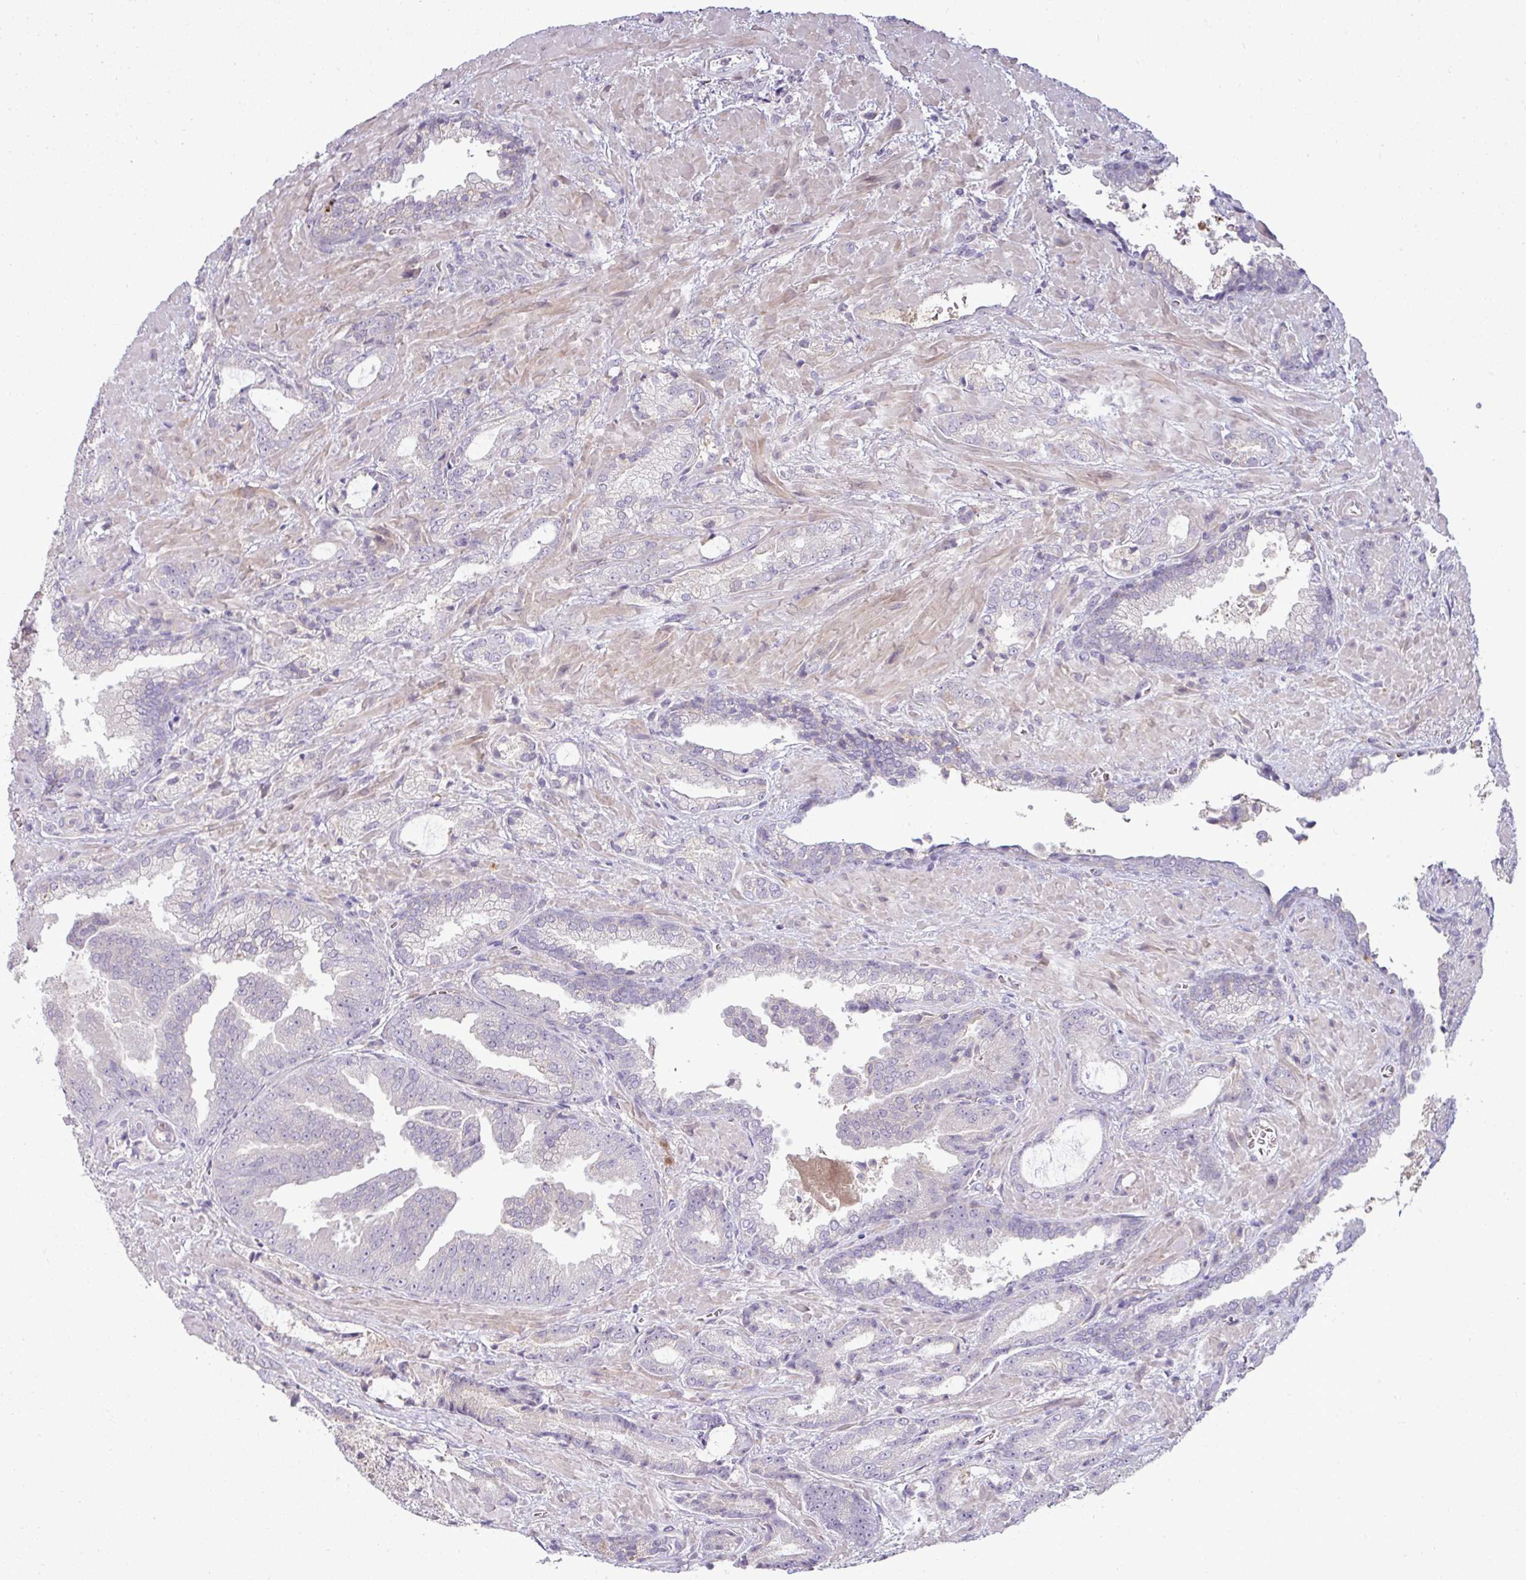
{"staining": {"intensity": "negative", "quantity": "none", "location": "none"}, "tissue": "prostate cancer", "cell_type": "Tumor cells", "image_type": "cancer", "snomed": [{"axis": "morphology", "description": "Adenocarcinoma, High grade"}, {"axis": "topography", "description": "Prostate"}], "caption": "Immunohistochemistry micrograph of human prostate adenocarcinoma (high-grade) stained for a protein (brown), which shows no staining in tumor cells. (Brightfield microscopy of DAB (3,3'-diaminobenzidine) IHC at high magnification).", "gene": "APOM", "patient": {"sex": "male", "age": 68}}